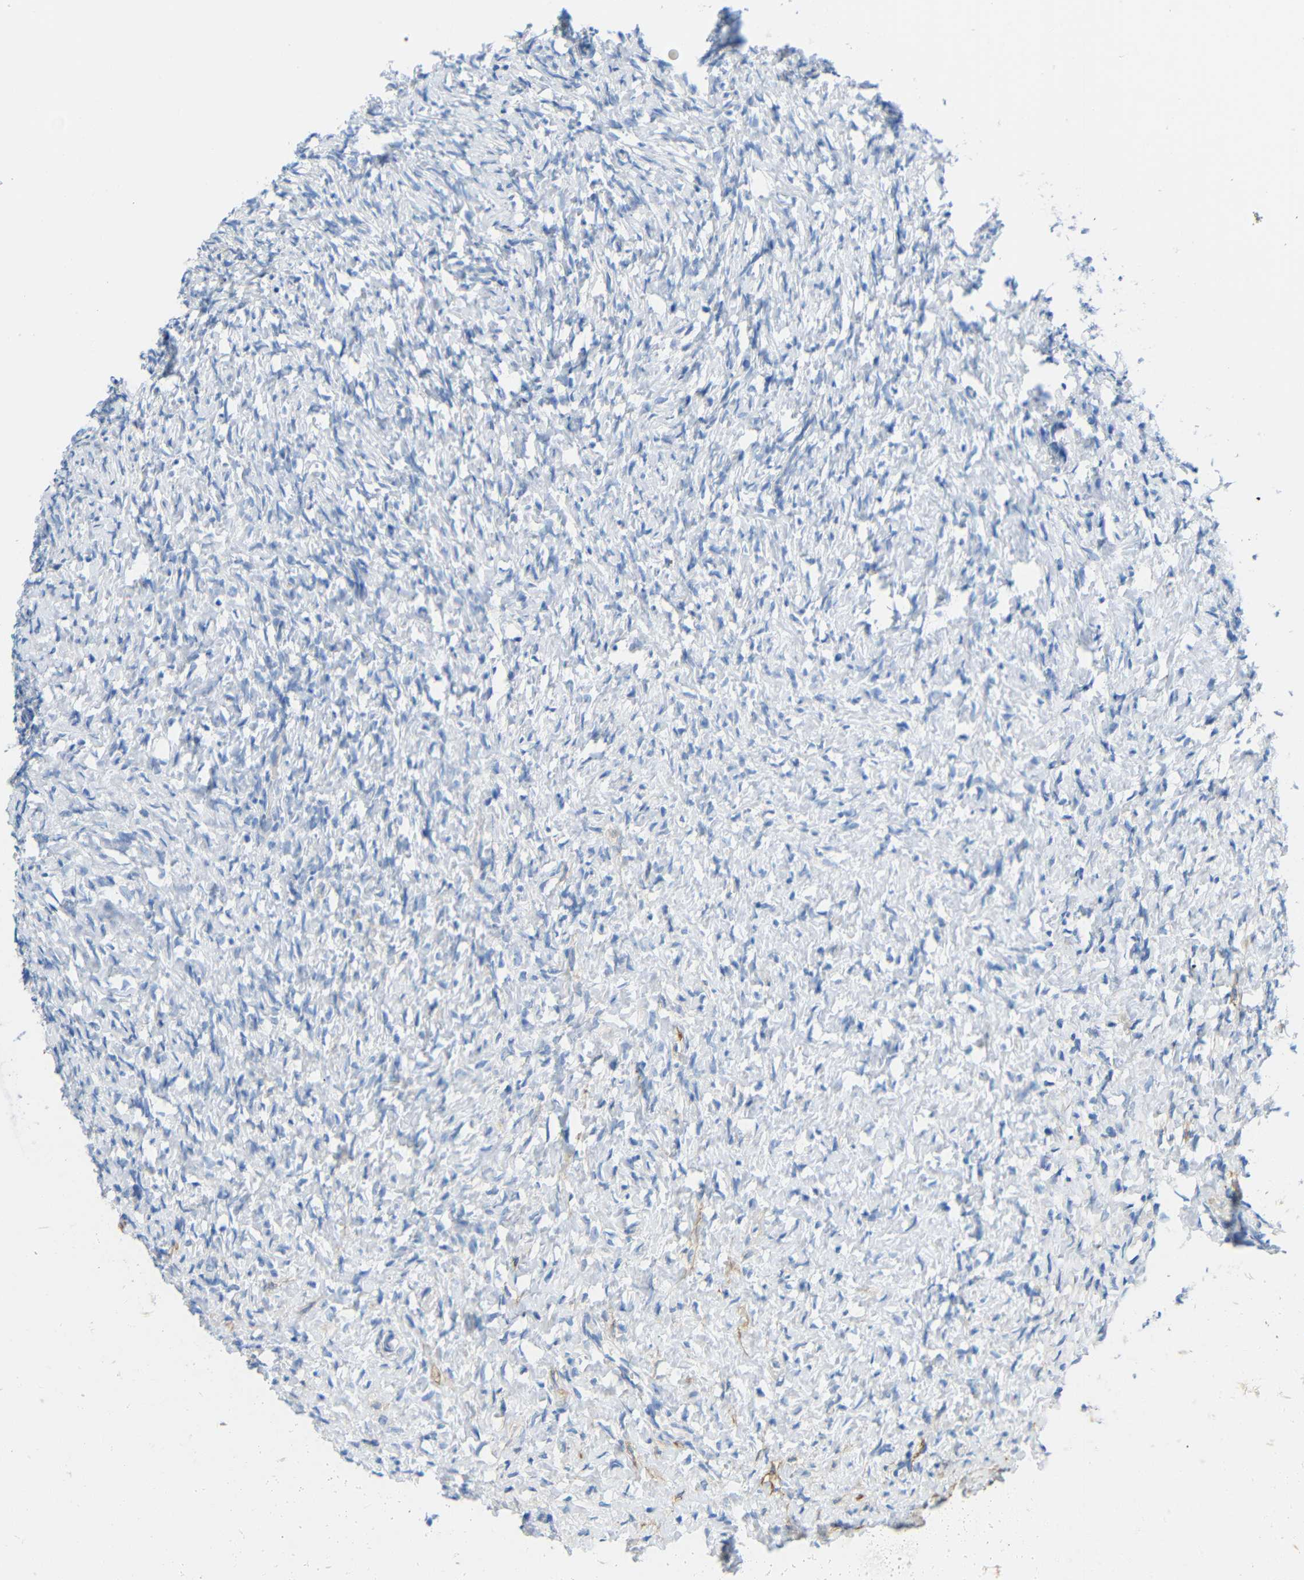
{"staining": {"intensity": "negative", "quantity": "none", "location": "none"}, "tissue": "ovary", "cell_type": "Ovarian stroma cells", "image_type": "normal", "snomed": [{"axis": "morphology", "description": "Normal tissue, NOS"}, {"axis": "topography", "description": "Ovary"}], "caption": "Immunohistochemistry of benign human ovary shows no staining in ovarian stroma cells. (DAB immunohistochemistry (IHC) with hematoxylin counter stain).", "gene": "NEGR1", "patient": {"sex": "female", "age": 35}}